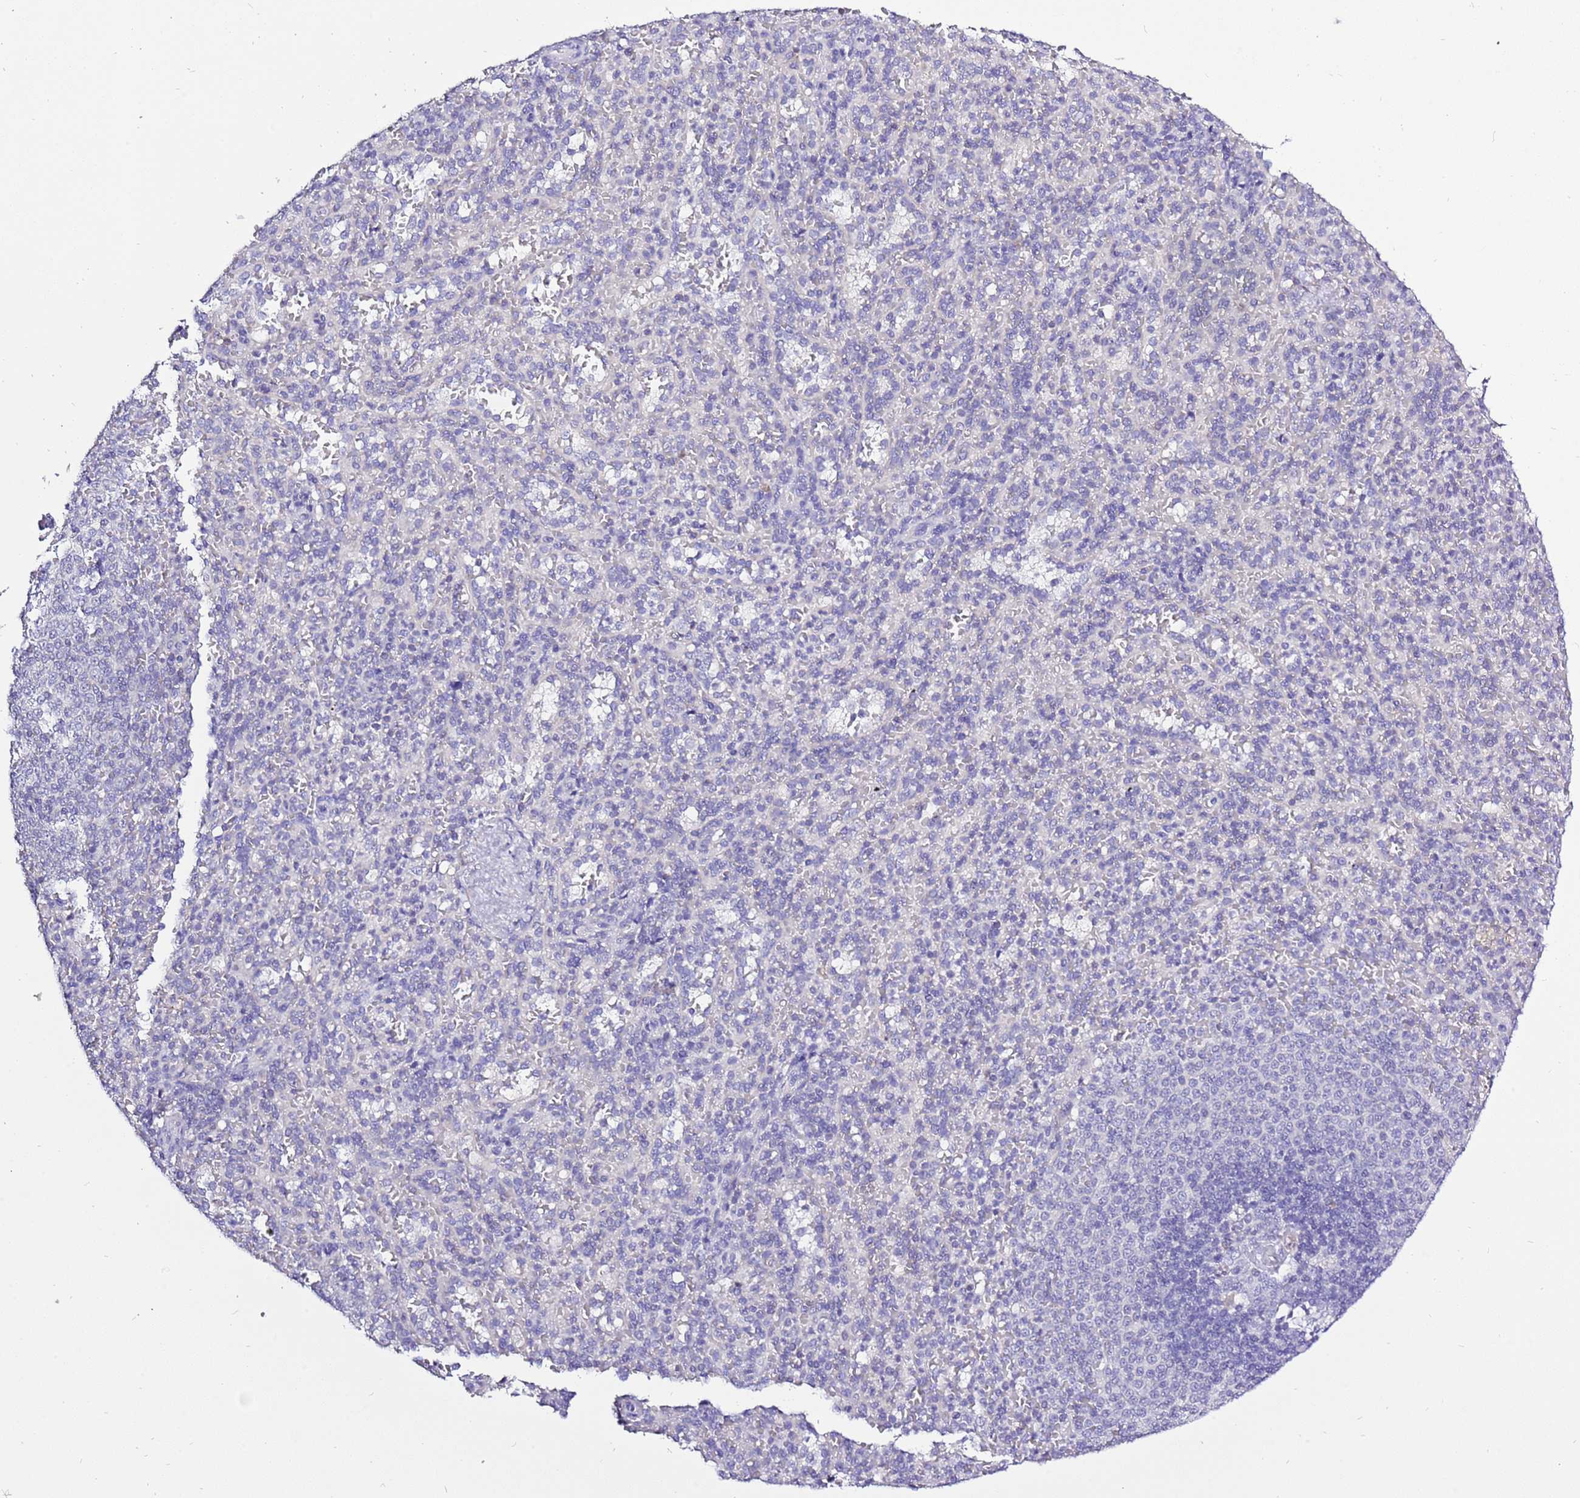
{"staining": {"intensity": "negative", "quantity": "none", "location": "none"}, "tissue": "spleen", "cell_type": "Cells in red pulp", "image_type": "normal", "snomed": [{"axis": "morphology", "description": "Normal tissue, NOS"}, {"axis": "topography", "description": "Spleen"}], "caption": "Immunohistochemical staining of unremarkable human spleen exhibits no significant staining in cells in red pulp.", "gene": "GLCE", "patient": {"sex": "female", "age": 21}}